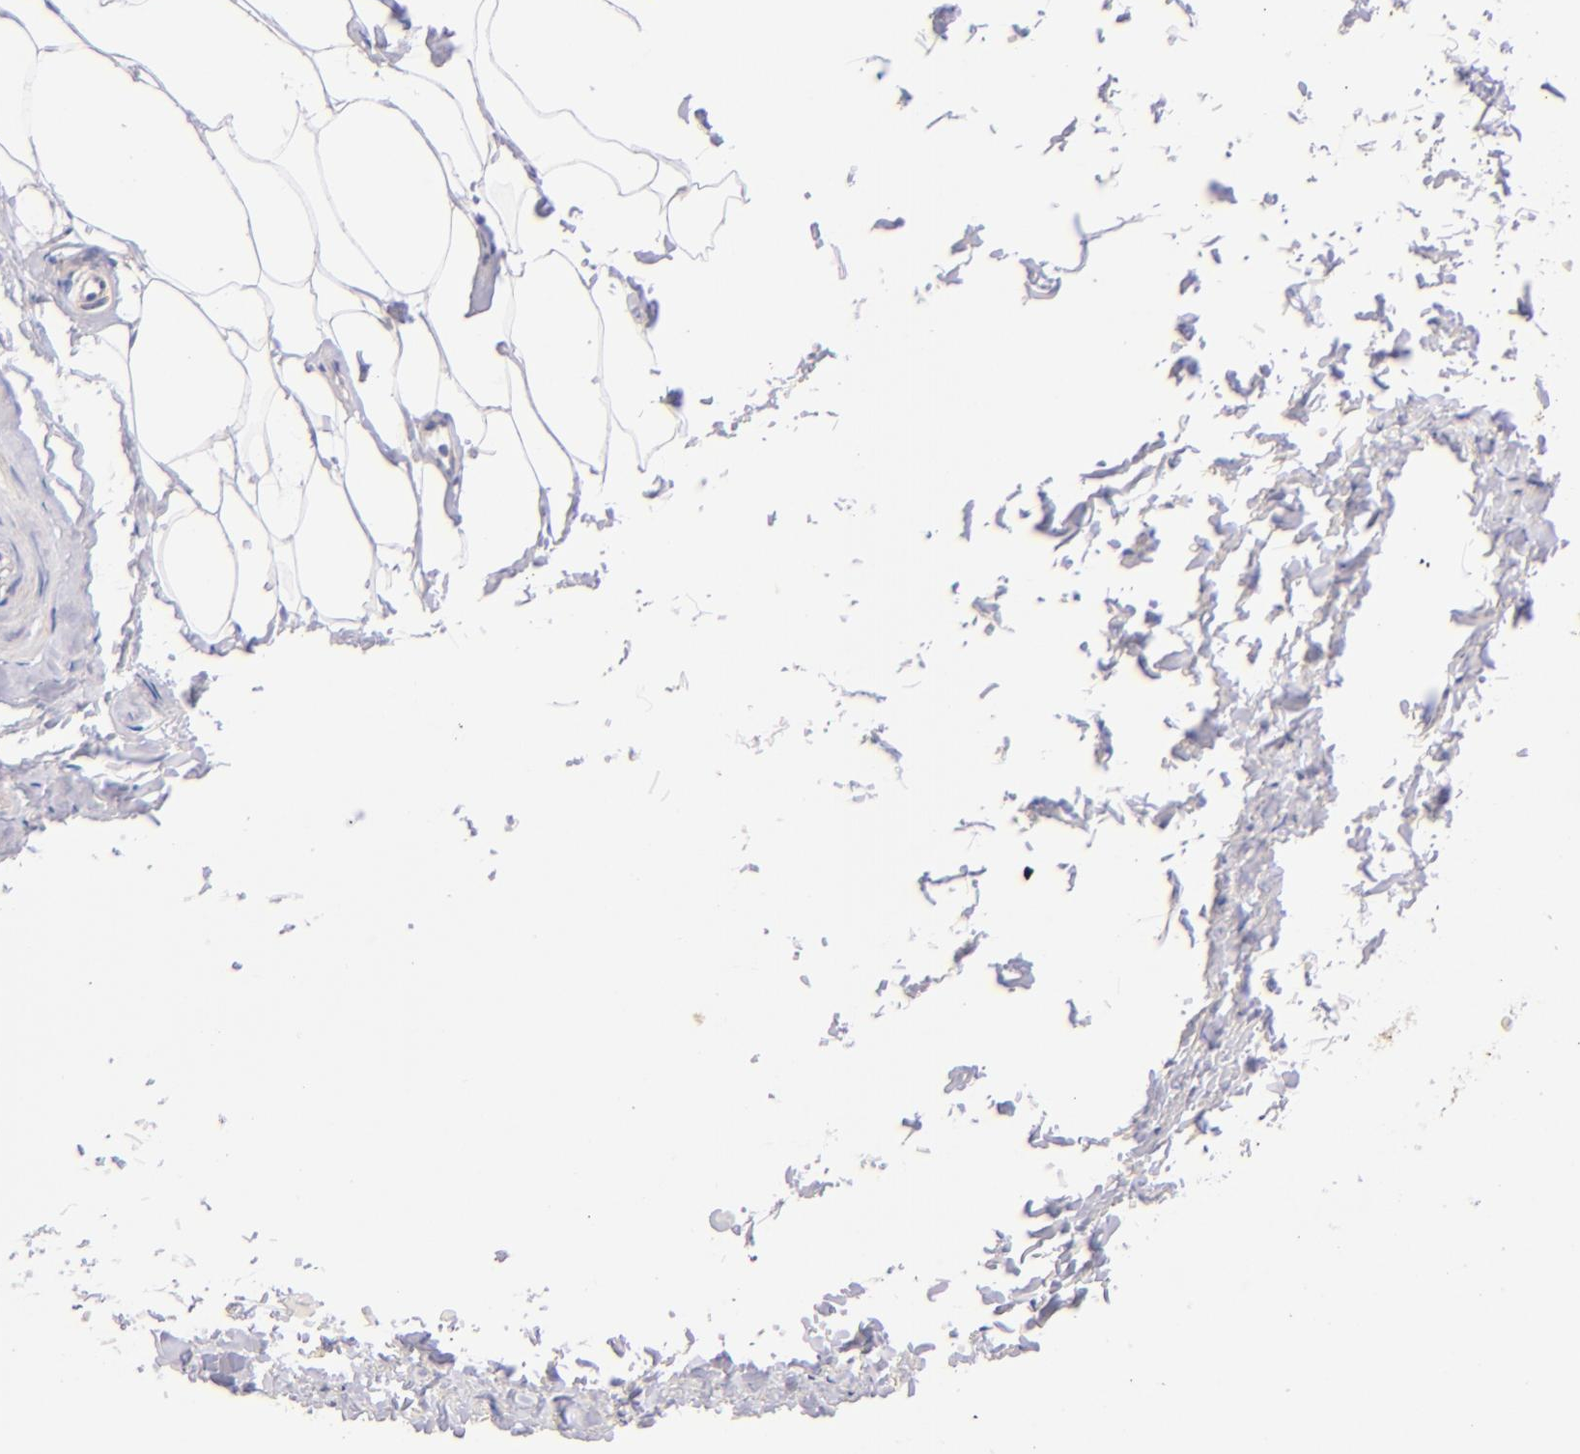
{"staining": {"intensity": "negative", "quantity": "none", "location": "none"}, "tissue": "adipose tissue", "cell_type": "Adipocytes", "image_type": "normal", "snomed": [{"axis": "morphology", "description": "Normal tissue, NOS"}, {"axis": "topography", "description": "Soft tissue"}, {"axis": "topography", "description": "Peripheral nerve tissue"}], "caption": "High magnification brightfield microscopy of unremarkable adipose tissue stained with DAB (brown) and counterstained with hematoxylin (blue): adipocytes show no significant expression. (Immunohistochemistry, brightfield microscopy, high magnification).", "gene": "SH2D4A", "patient": {"sex": "female", "age": 68}}